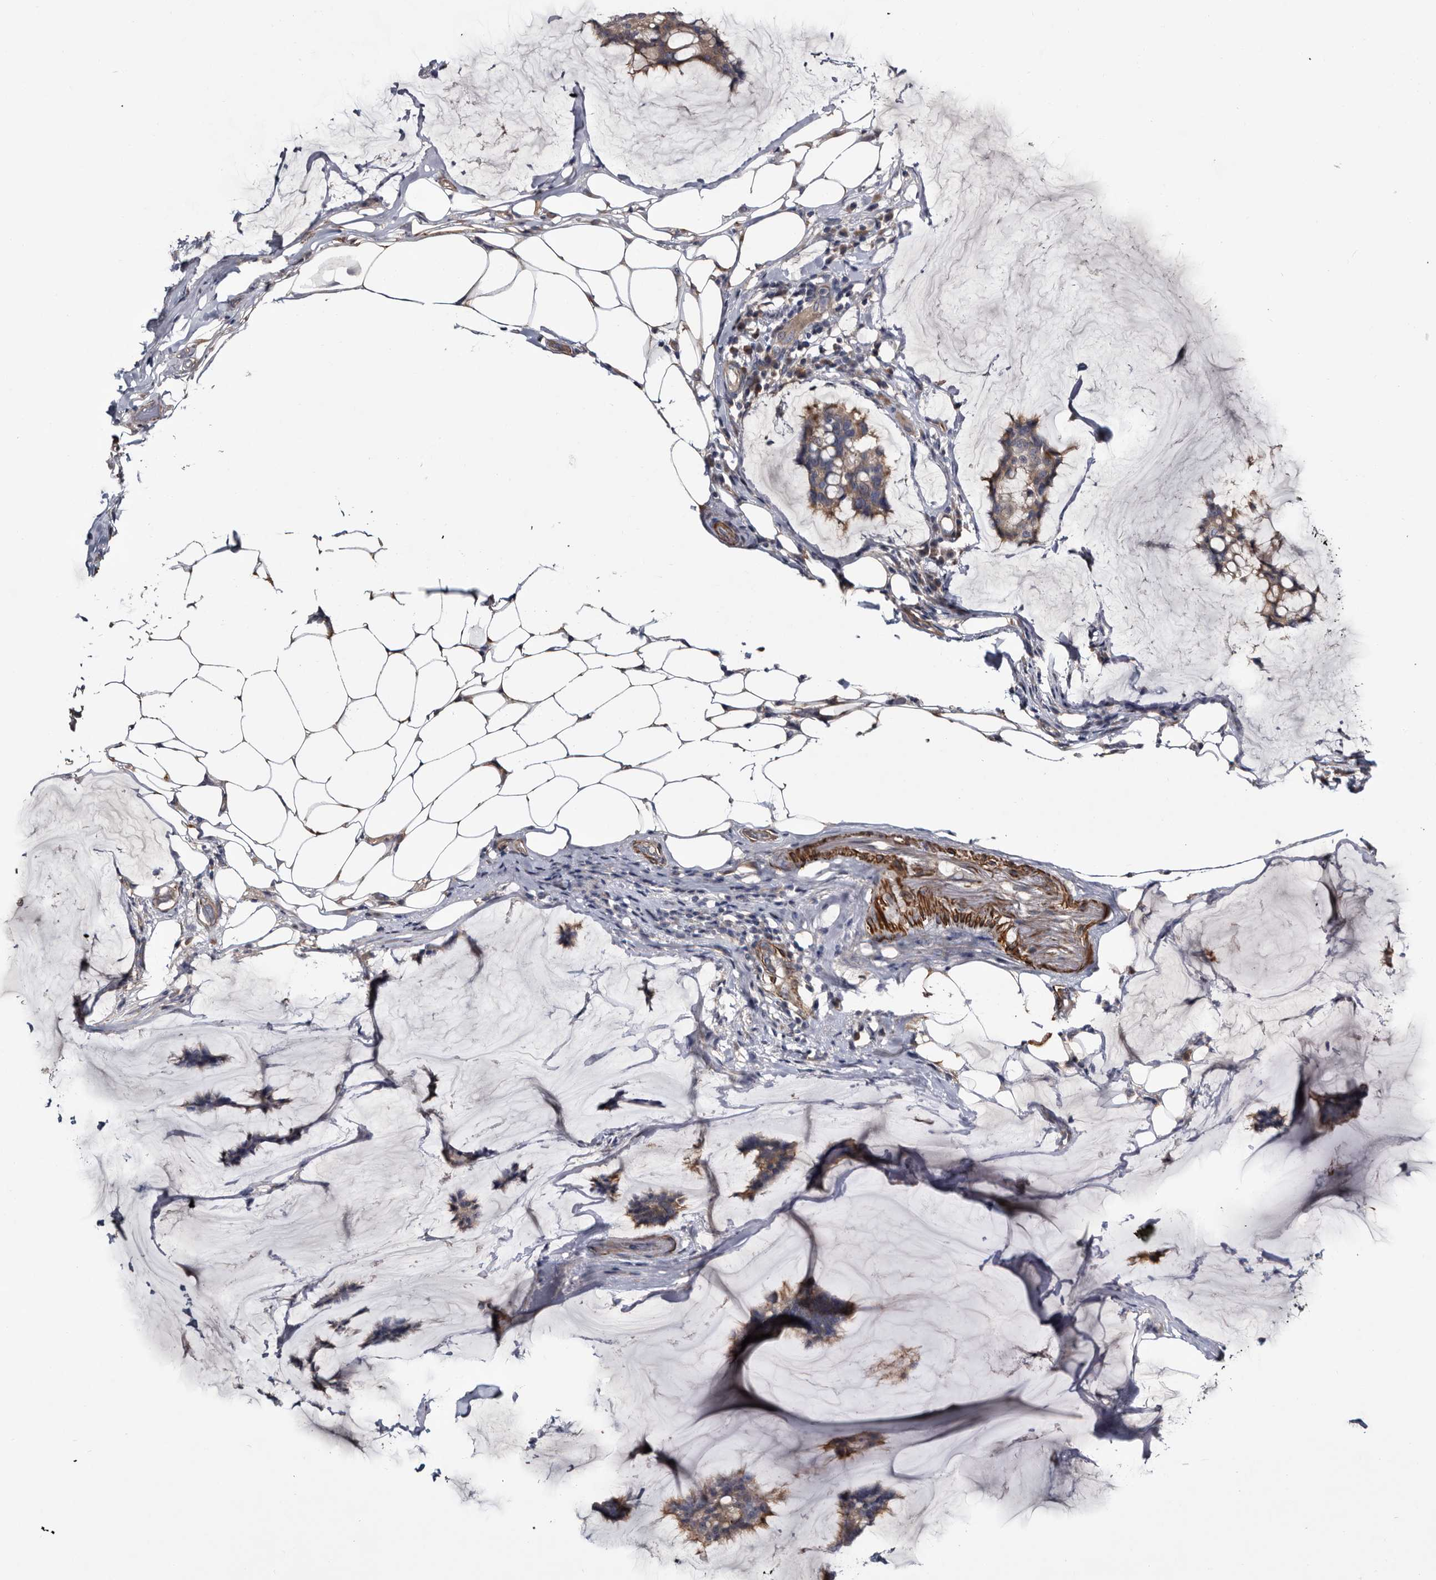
{"staining": {"intensity": "weak", "quantity": ">75%", "location": "cytoplasmic/membranous"}, "tissue": "breast cancer", "cell_type": "Tumor cells", "image_type": "cancer", "snomed": [{"axis": "morphology", "description": "Duct carcinoma"}, {"axis": "topography", "description": "Breast"}], "caption": "Immunohistochemistry of human breast invasive ductal carcinoma reveals low levels of weak cytoplasmic/membranous expression in about >75% of tumor cells.", "gene": "IARS1", "patient": {"sex": "female", "age": 93}}